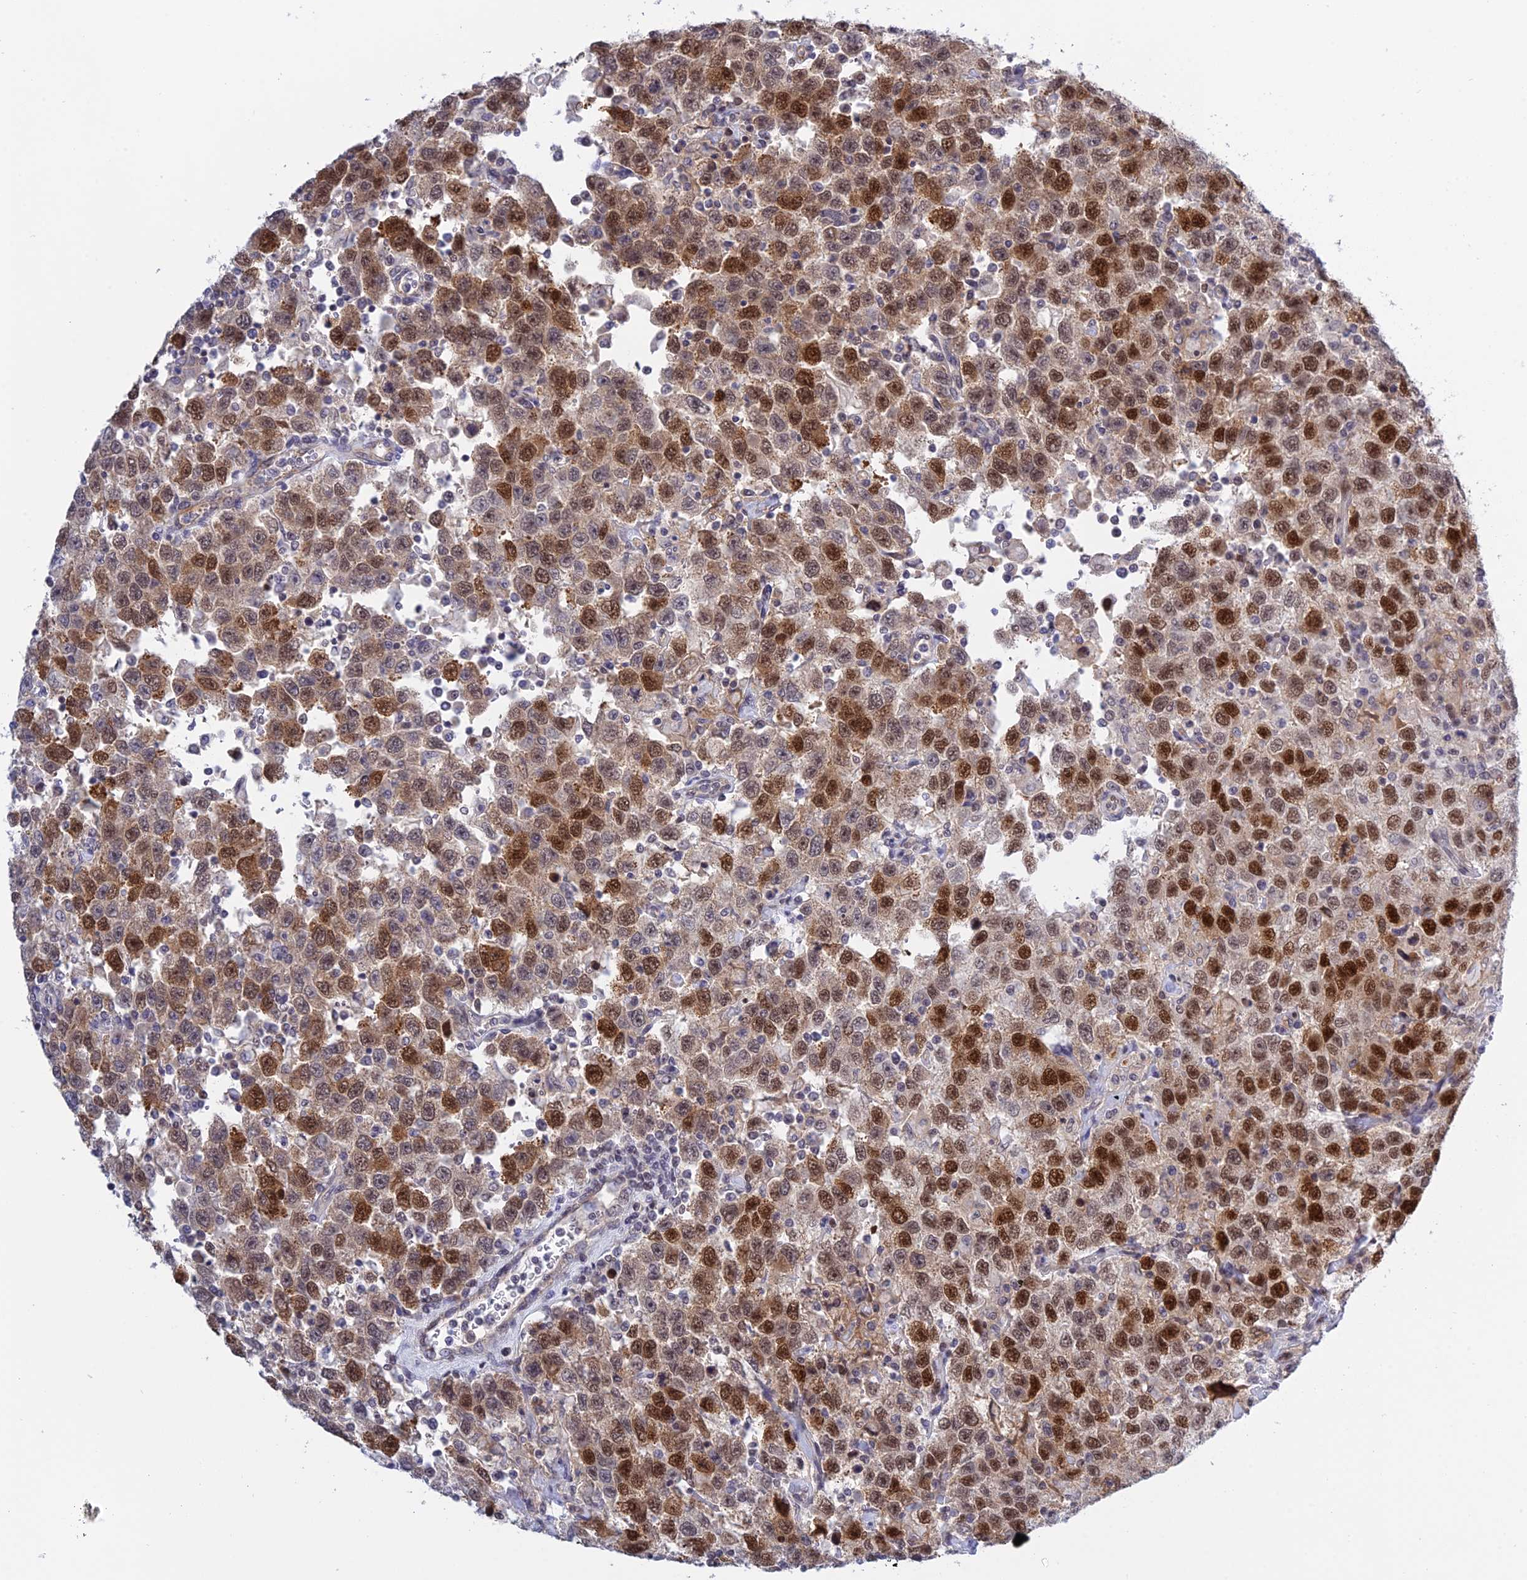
{"staining": {"intensity": "moderate", "quantity": ">75%", "location": "cytoplasmic/membranous,nuclear"}, "tissue": "testis cancer", "cell_type": "Tumor cells", "image_type": "cancer", "snomed": [{"axis": "morphology", "description": "Seminoma, NOS"}, {"axis": "topography", "description": "Testis"}], "caption": "Testis seminoma stained with a protein marker demonstrates moderate staining in tumor cells.", "gene": "TCEA1", "patient": {"sex": "male", "age": 41}}